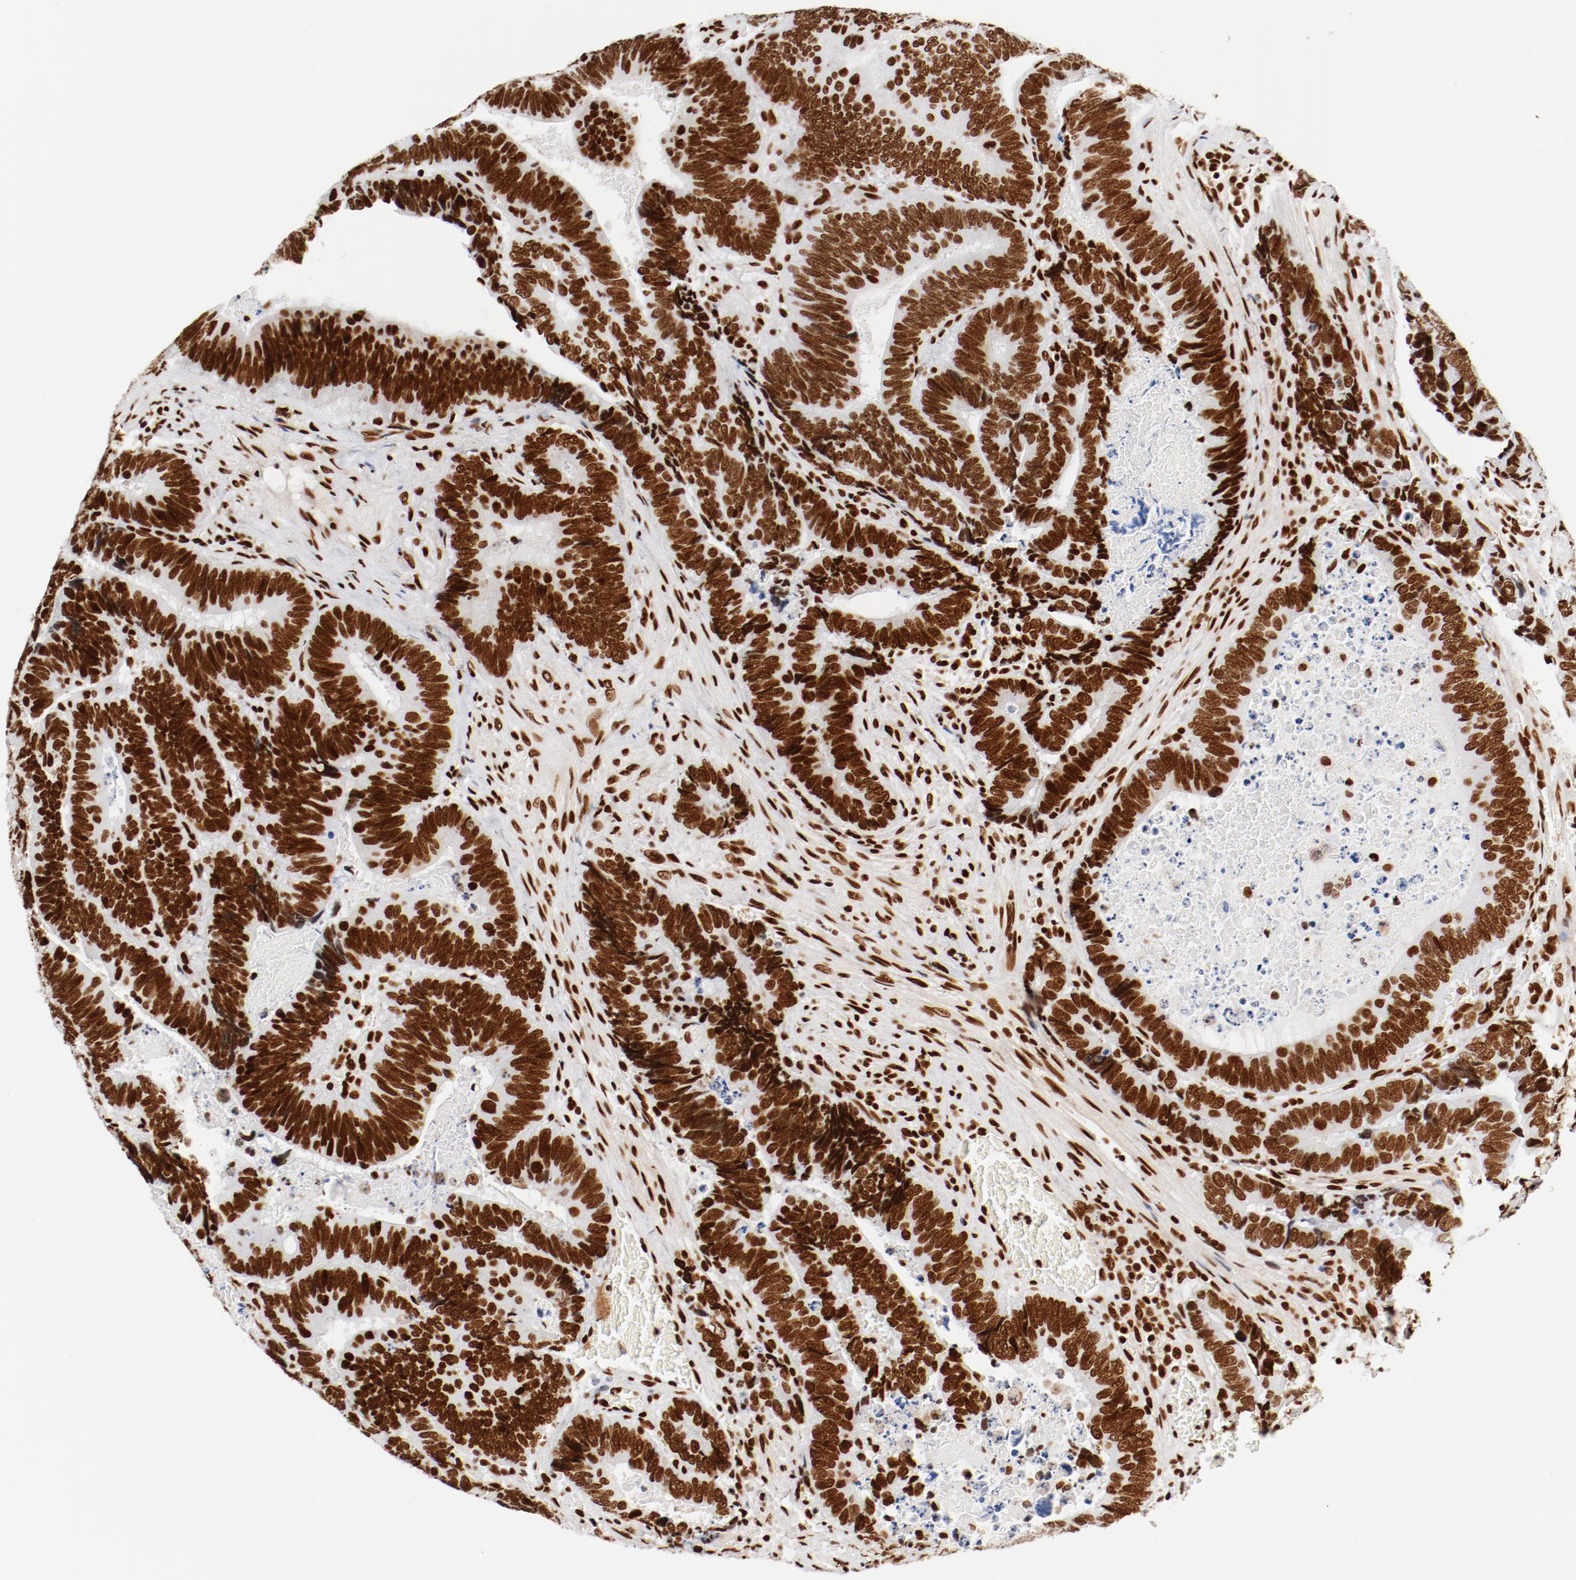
{"staining": {"intensity": "strong", "quantity": ">75%", "location": "nuclear"}, "tissue": "colorectal cancer", "cell_type": "Tumor cells", "image_type": "cancer", "snomed": [{"axis": "morphology", "description": "Adenocarcinoma, NOS"}, {"axis": "topography", "description": "Colon"}], "caption": "High-power microscopy captured an IHC micrograph of colorectal cancer (adenocarcinoma), revealing strong nuclear staining in approximately >75% of tumor cells.", "gene": "CTBP1", "patient": {"sex": "male", "age": 72}}